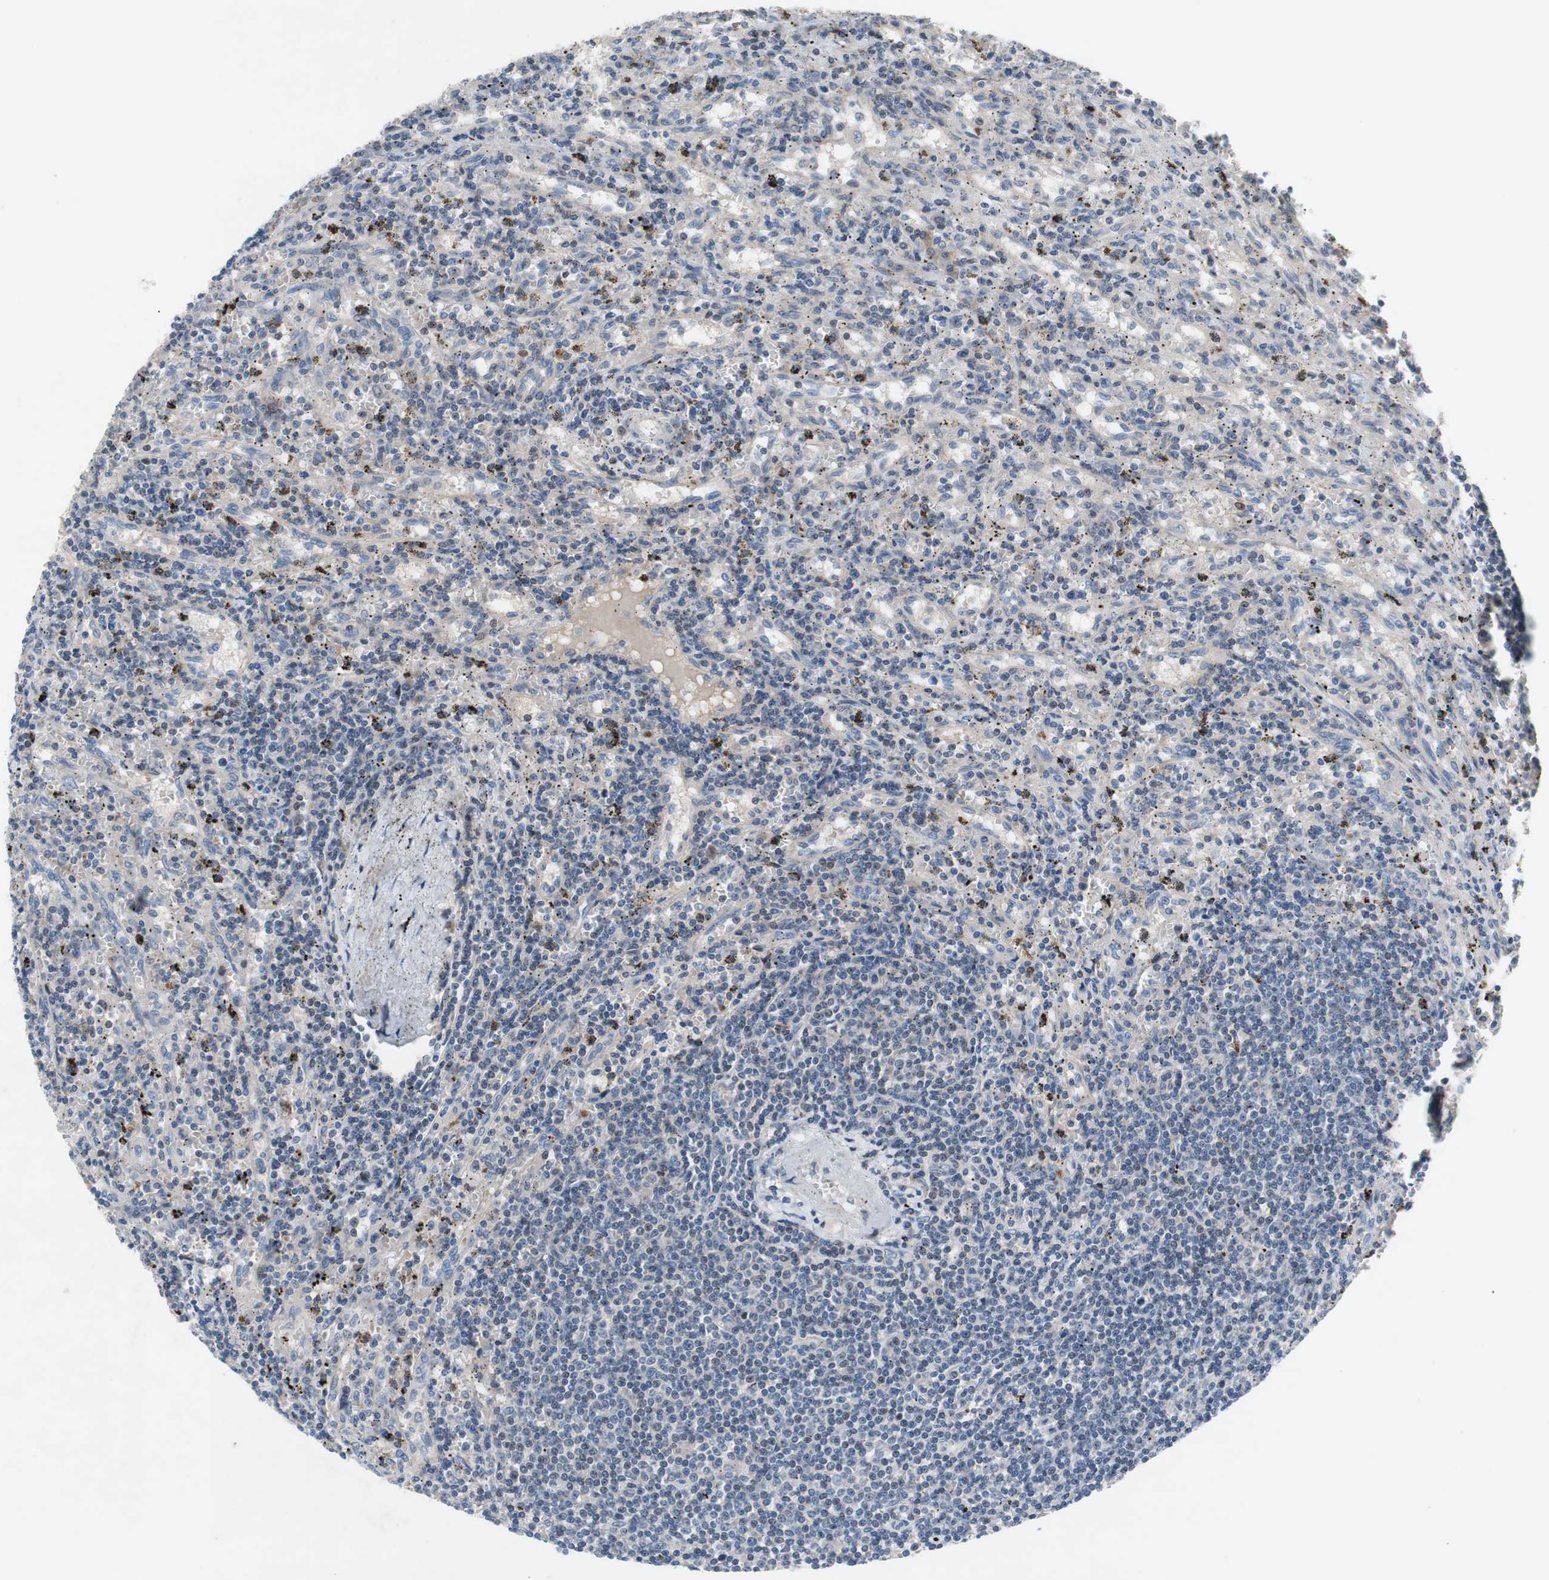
{"staining": {"intensity": "negative", "quantity": "none", "location": "none"}, "tissue": "lymphoma", "cell_type": "Tumor cells", "image_type": "cancer", "snomed": [{"axis": "morphology", "description": "Malignant lymphoma, non-Hodgkin's type, Low grade"}, {"axis": "topography", "description": "Spleen"}], "caption": "A micrograph of human low-grade malignant lymphoma, non-Hodgkin's type is negative for staining in tumor cells.", "gene": "MUTYH", "patient": {"sex": "male", "age": 76}}